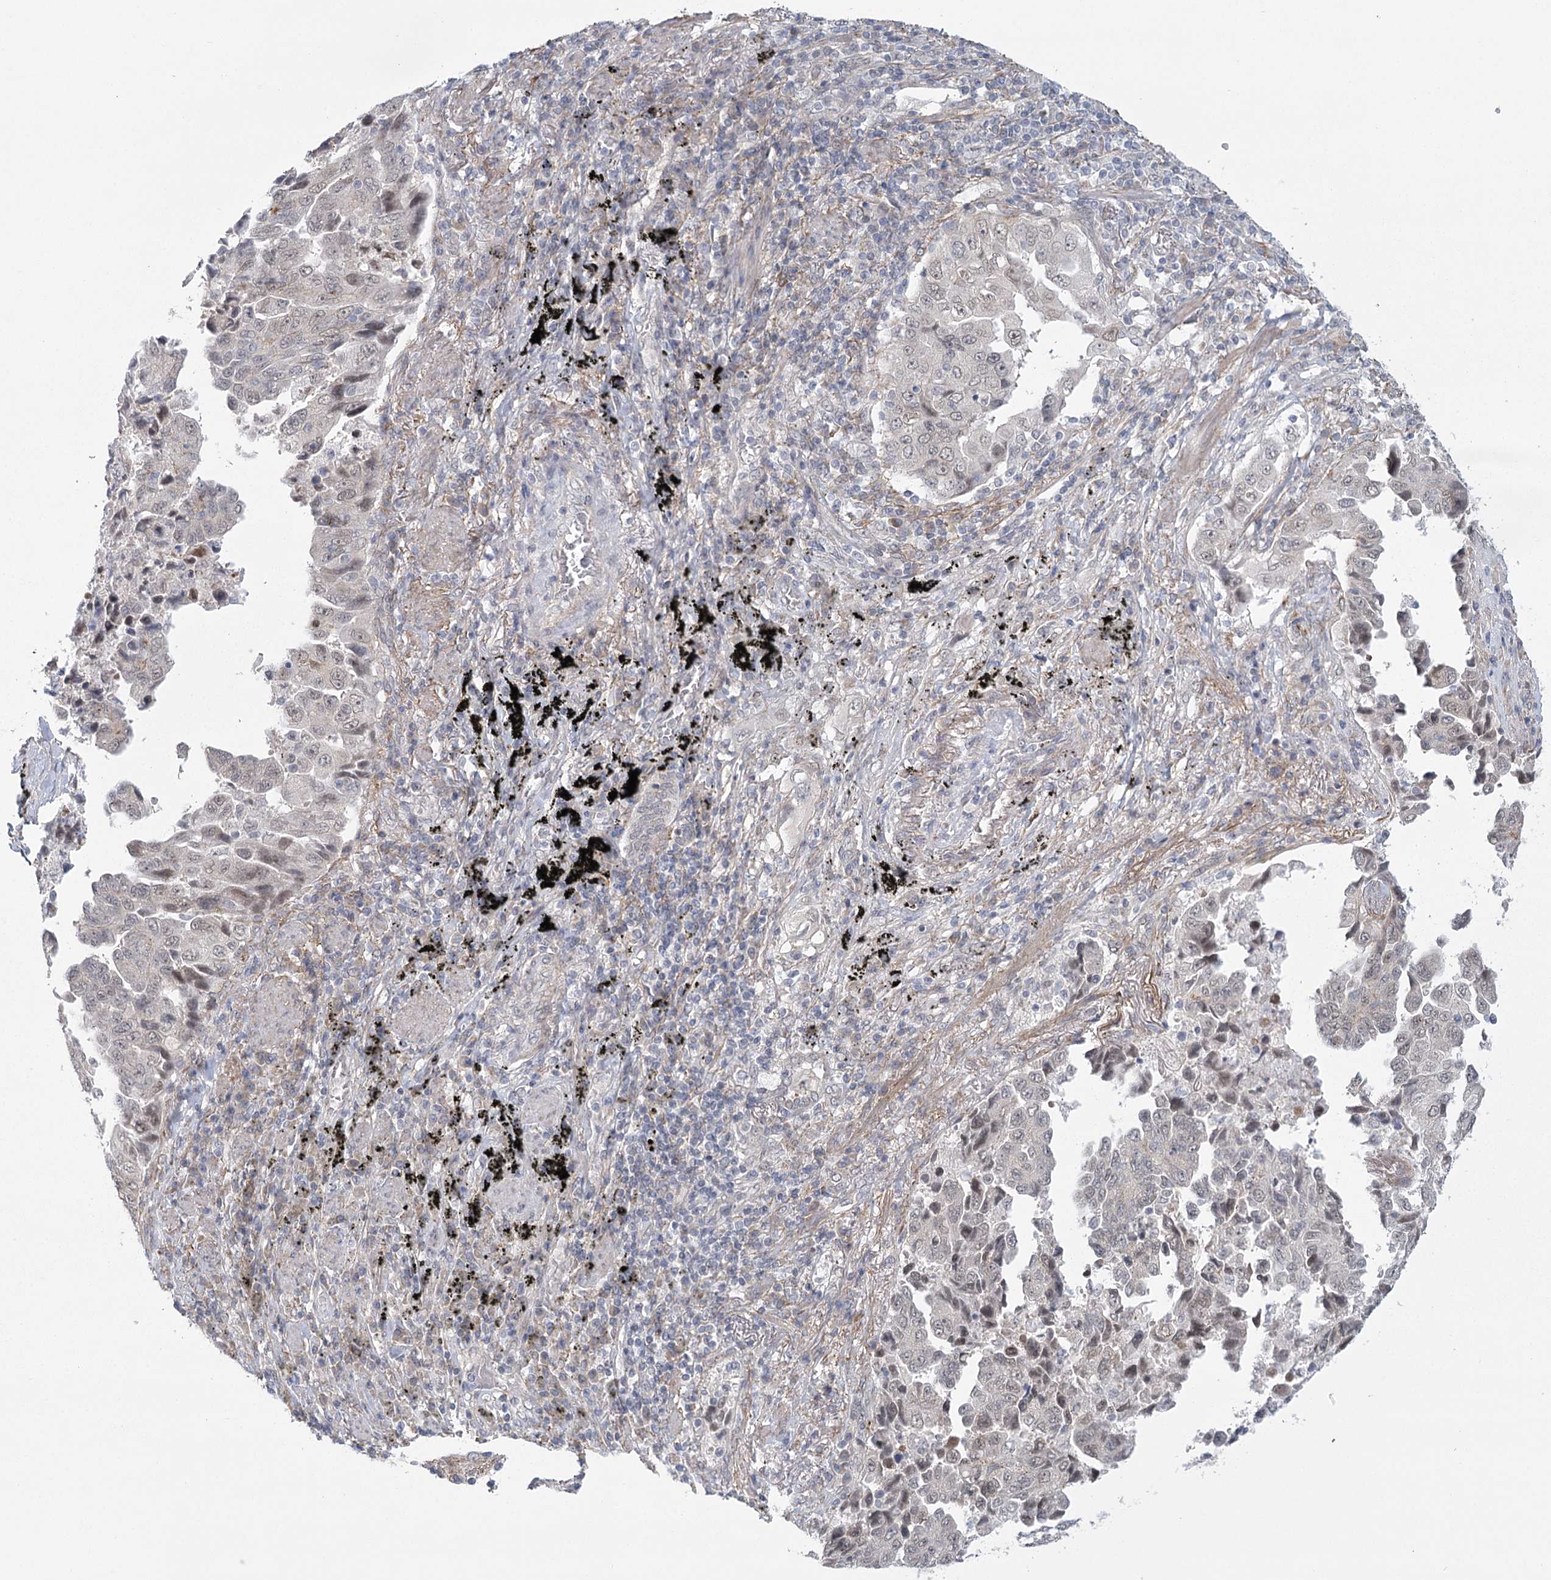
{"staining": {"intensity": "negative", "quantity": "none", "location": "none"}, "tissue": "lung cancer", "cell_type": "Tumor cells", "image_type": "cancer", "snomed": [{"axis": "morphology", "description": "Adenocarcinoma, NOS"}, {"axis": "topography", "description": "Lung"}], "caption": "Immunohistochemistry image of adenocarcinoma (lung) stained for a protein (brown), which exhibits no positivity in tumor cells.", "gene": "MED28", "patient": {"sex": "female", "age": 51}}